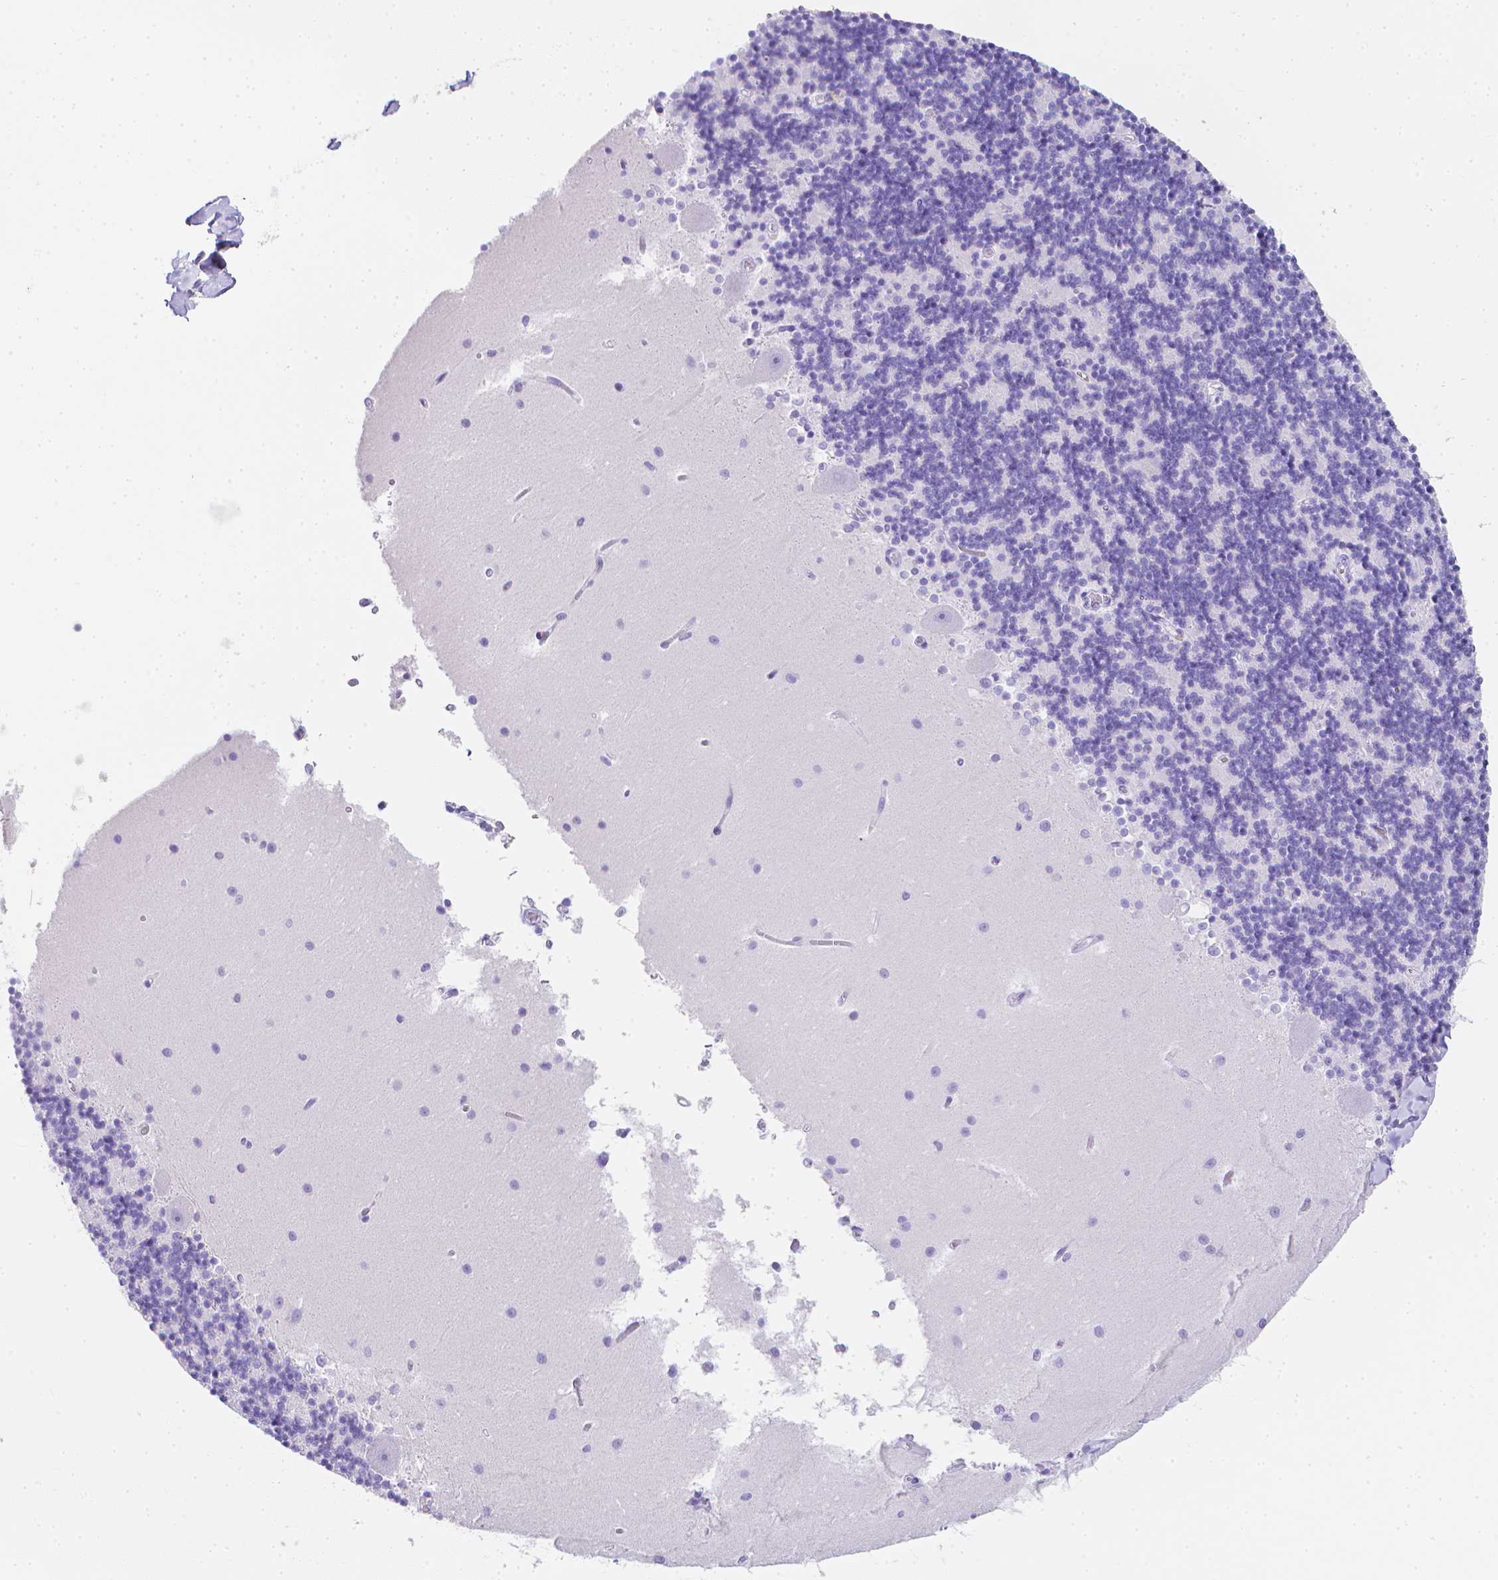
{"staining": {"intensity": "negative", "quantity": "none", "location": "none"}, "tissue": "cerebellum", "cell_type": "Cells in granular layer", "image_type": "normal", "snomed": [{"axis": "morphology", "description": "Normal tissue, NOS"}, {"axis": "topography", "description": "Cerebellum"}], "caption": "High power microscopy image of an immunohistochemistry image of benign cerebellum, revealing no significant expression in cells in granular layer.", "gene": "LGALS4", "patient": {"sex": "male", "age": 54}}